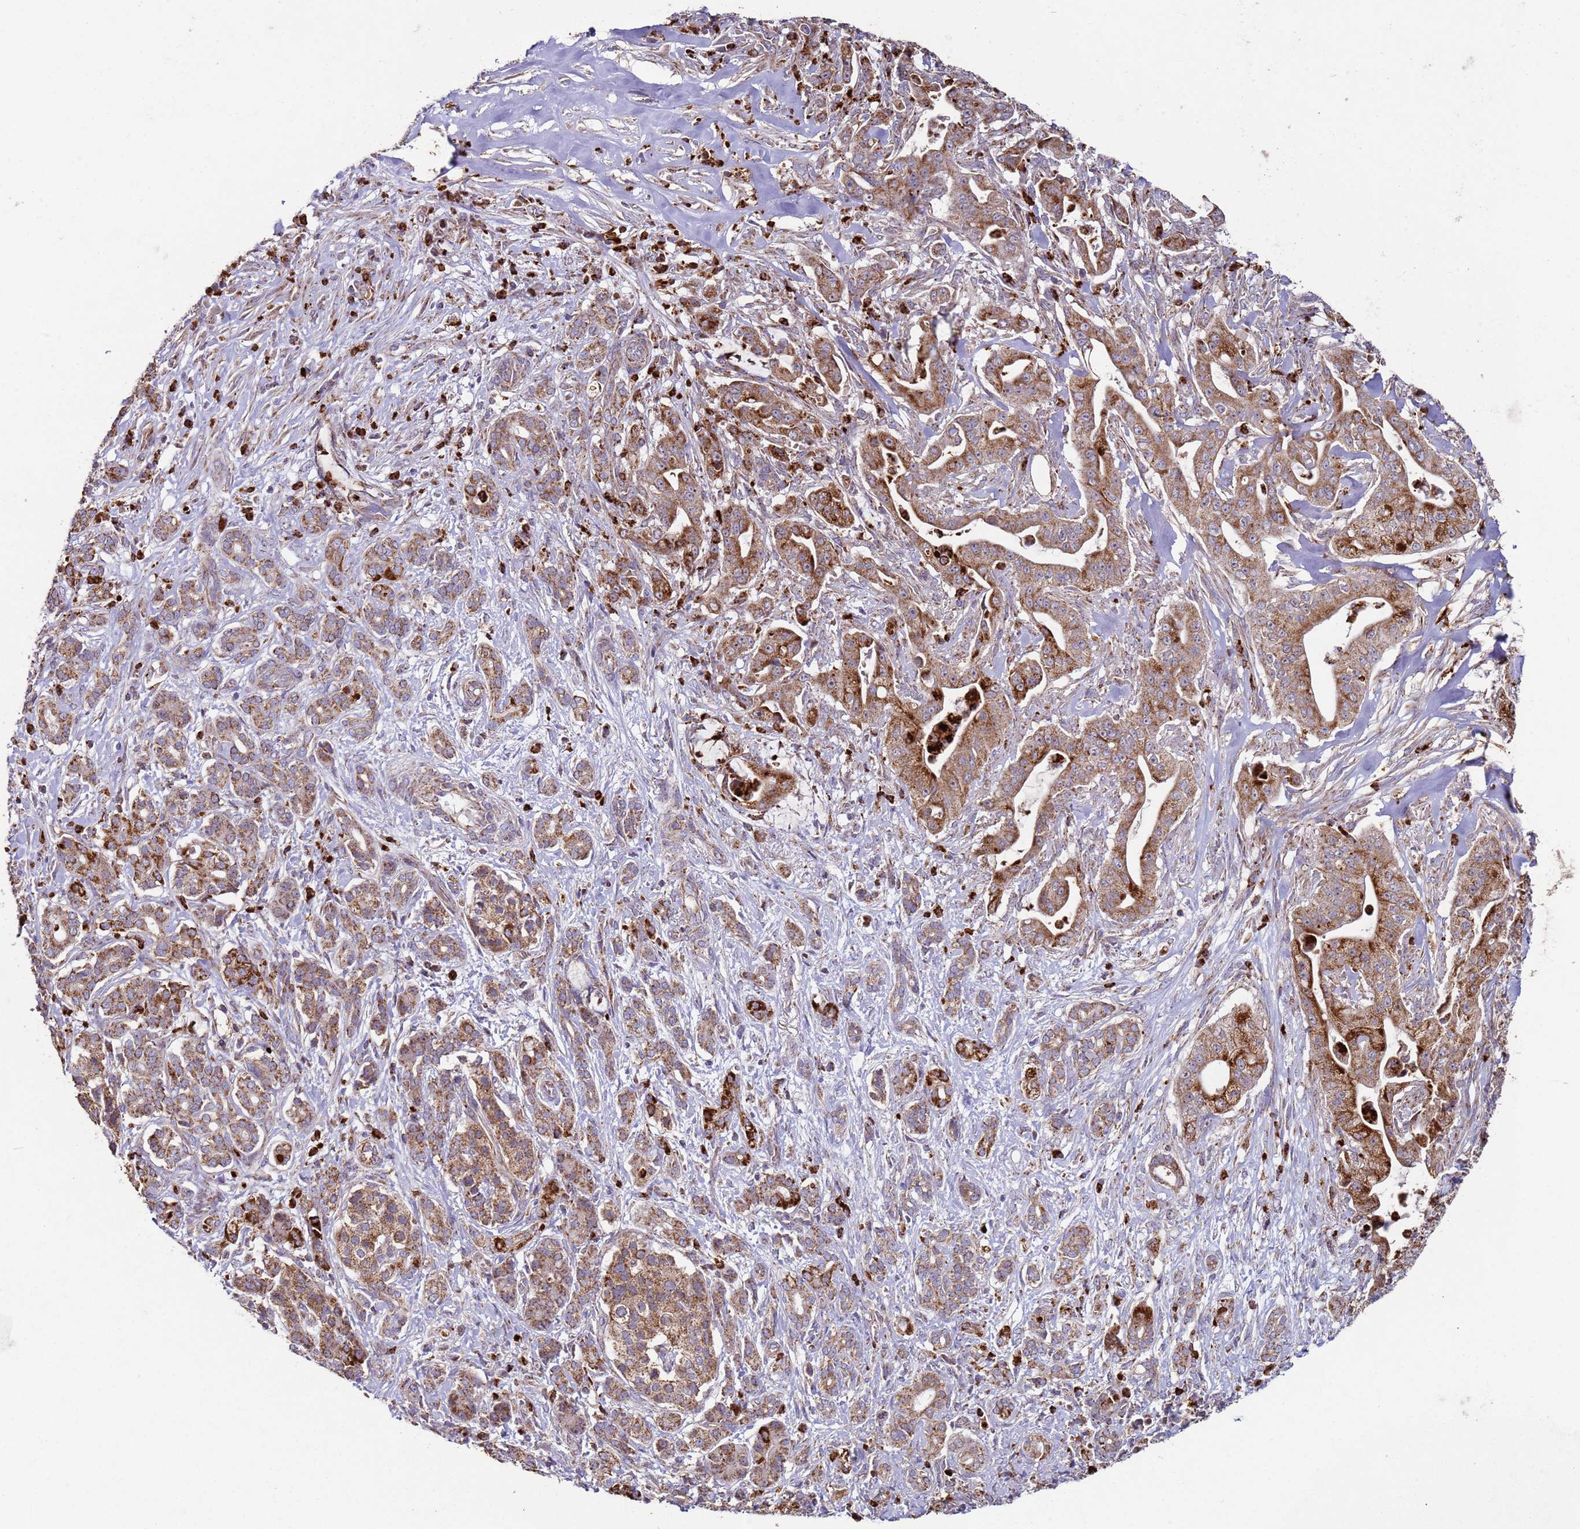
{"staining": {"intensity": "moderate", "quantity": ">75%", "location": "cytoplasmic/membranous"}, "tissue": "pancreatic cancer", "cell_type": "Tumor cells", "image_type": "cancer", "snomed": [{"axis": "morphology", "description": "Adenocarcinoma, NOS"}, {"axis": "topography", "description": "Pancreas"}], "caption": "Immunohistochemistry of human pancreatic adenocarcinoma reveals medium levels of moderate cytoplasmic/membranous staining in about >75% of tumor cells. The staining was performed using DAB, with brown indicating positive protein expression. Nuclei are stained blue with hematoxylin.", "gene": "FBXO33", "patient": {"sex": "male", "age": 57}}